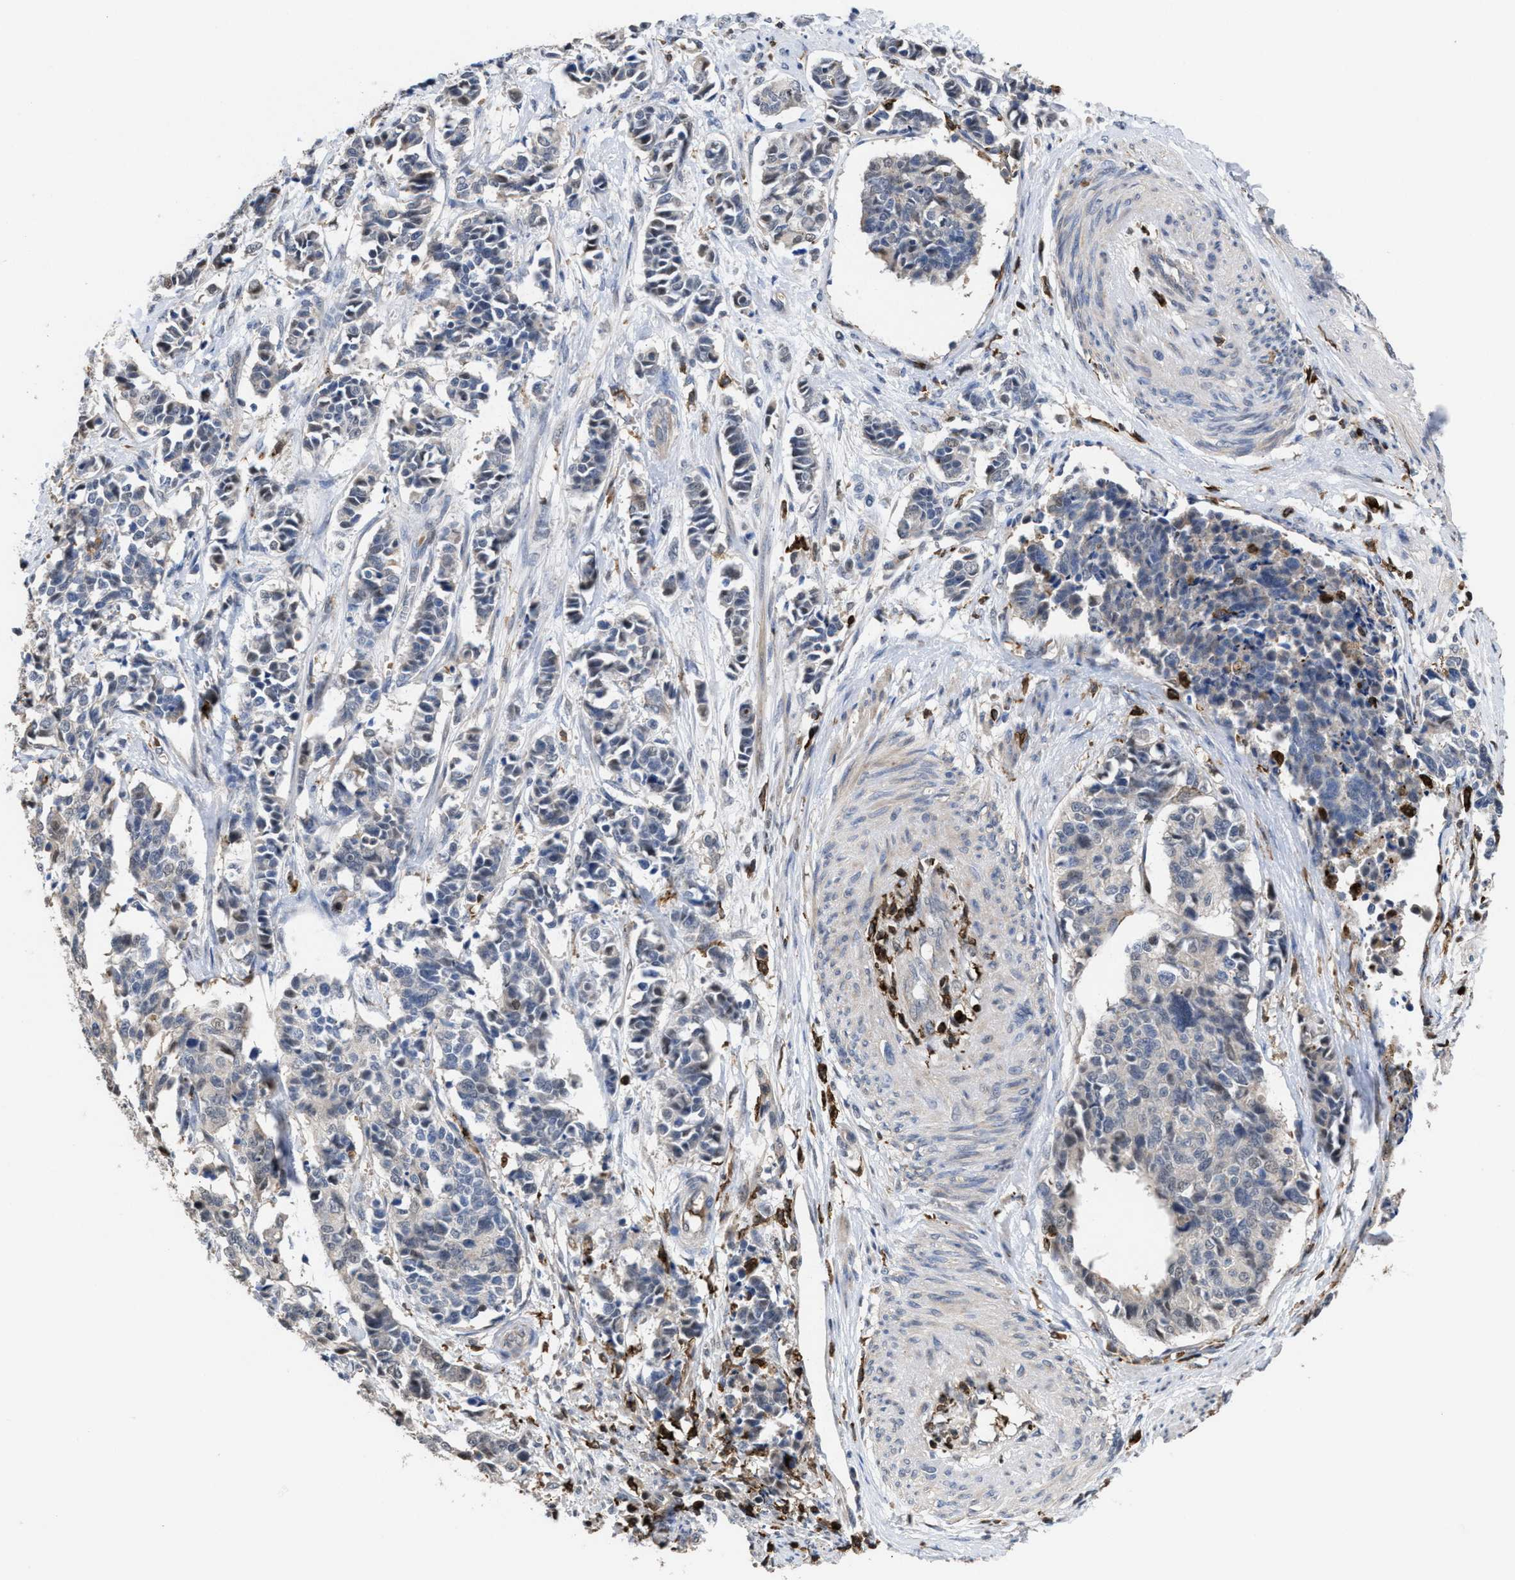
{"staining": {"intensity": "negative", "quantity": "none", "location": "none"}, "tissue": "cervical cancer", "cell_type": "Tumor cells", "image_type": "cancer", "snomed": [{"axis": "morphology", "description": "Normal tissue, NOS"}, {"axis": "morphology", "description": "Squamous cell carcinoma, NOS"}, {"axis": "topography", "description": "Cervix"}], "caption": "Cervical cancer (squamous cell carcinoma) was stained to show a protein in brown. There is no significant expression in tumor cells.", "gene": "PTPRE", "patient": {"sex": "female", "age": 35}}